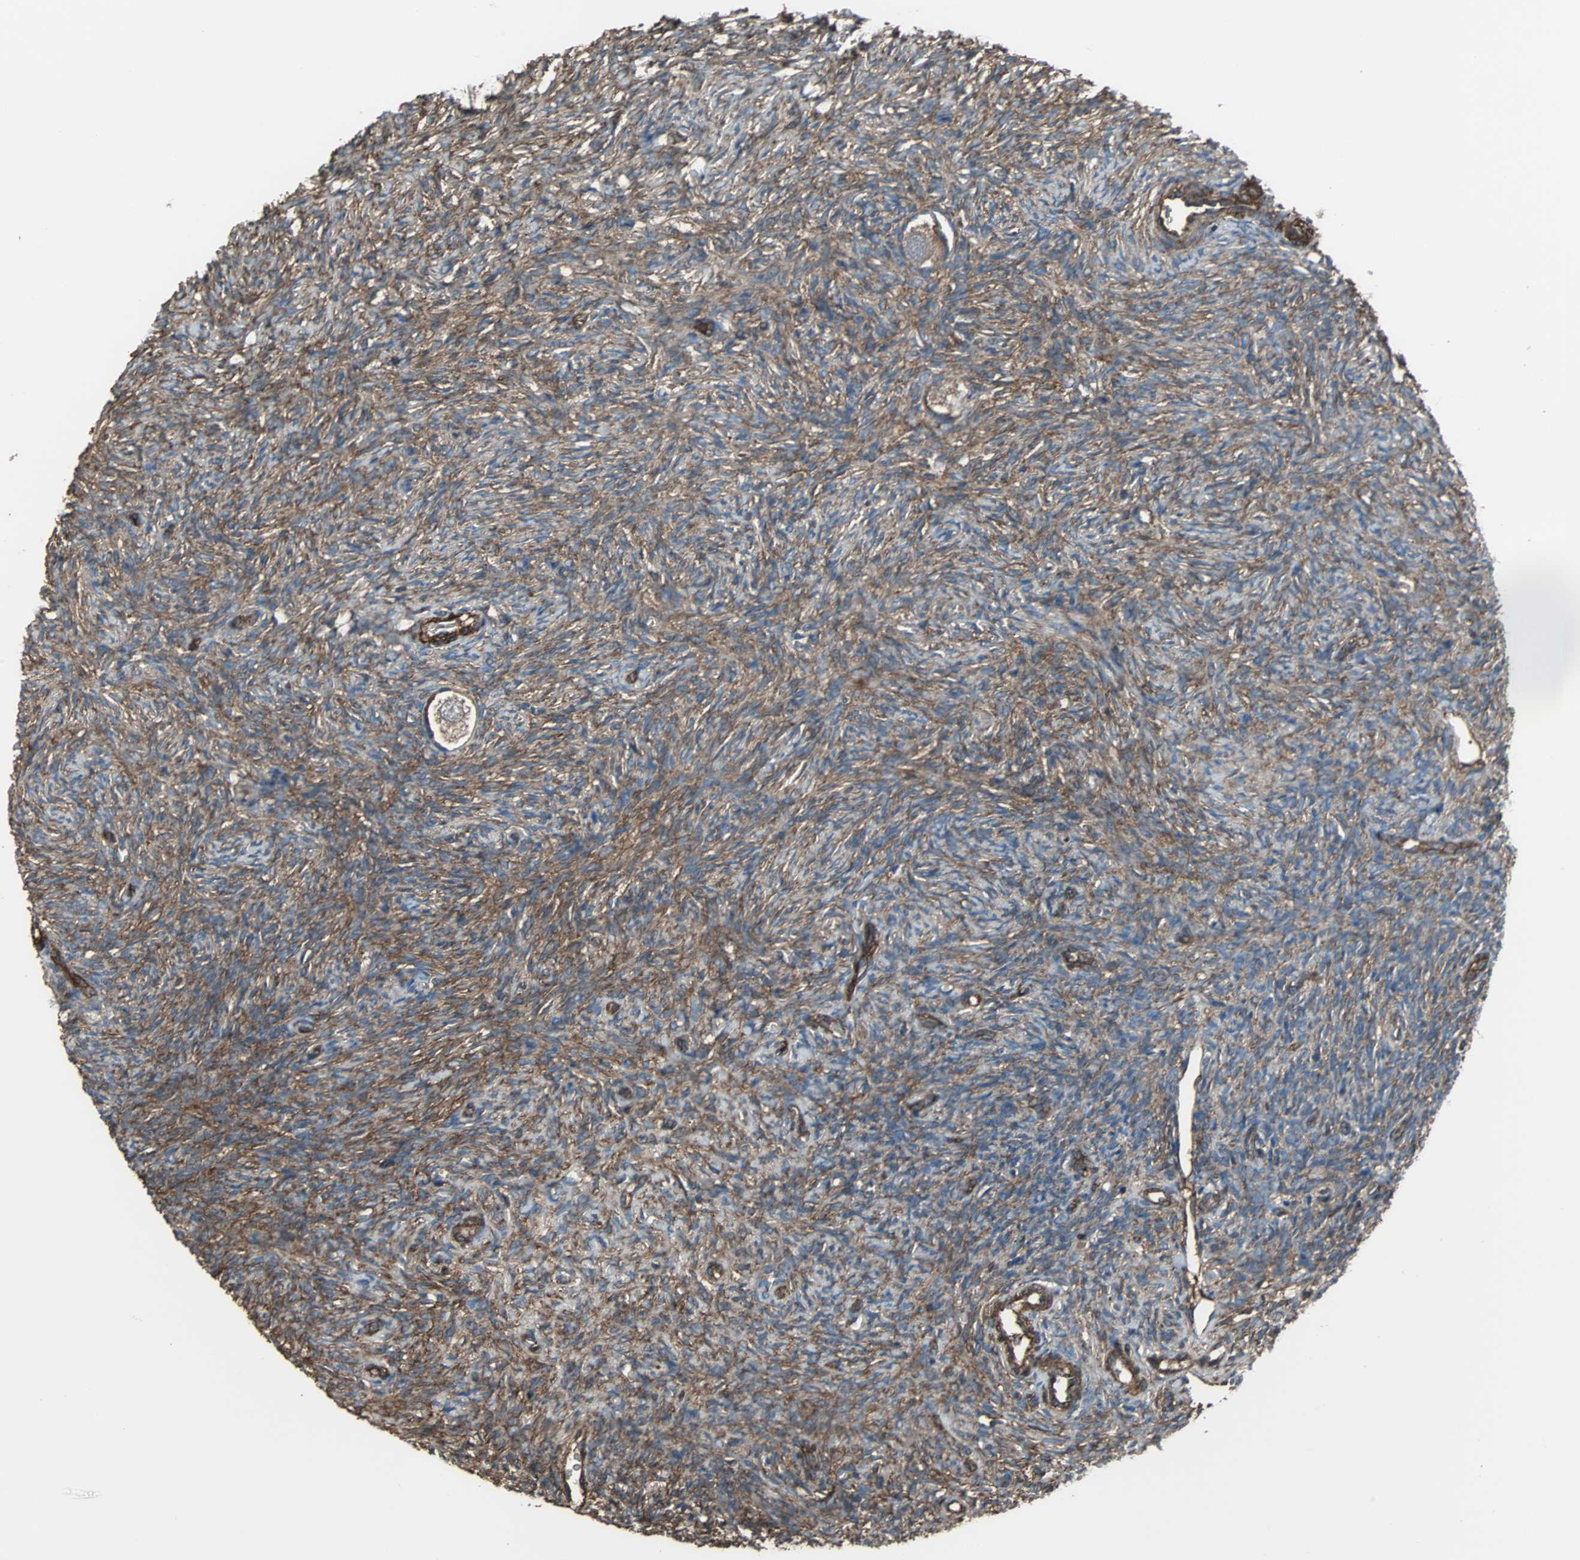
{"staining": {"intensity": "moderate", "quantity": ">75%", "location": "cytoplasmic/membranous"}, "tissue": "ovary", "cell_type": "Follicle cells", "image_type": "normal", "snomed": [{"axis": "morphology", "description": "Normal tissue, NOS"}, {"axis": "topography", "description": "Ovary"}], "caption": "Immunohistochemistry (DAB) staining of benign ovary reveals moderate cytoplasmic/membranous protein positivity in approximately >75% of follicle cells. (Brightfield microscopy of DAB IHC at high magnification).", "gene": "ACTN1", "patient": {"sex": "female", "age": 35}}